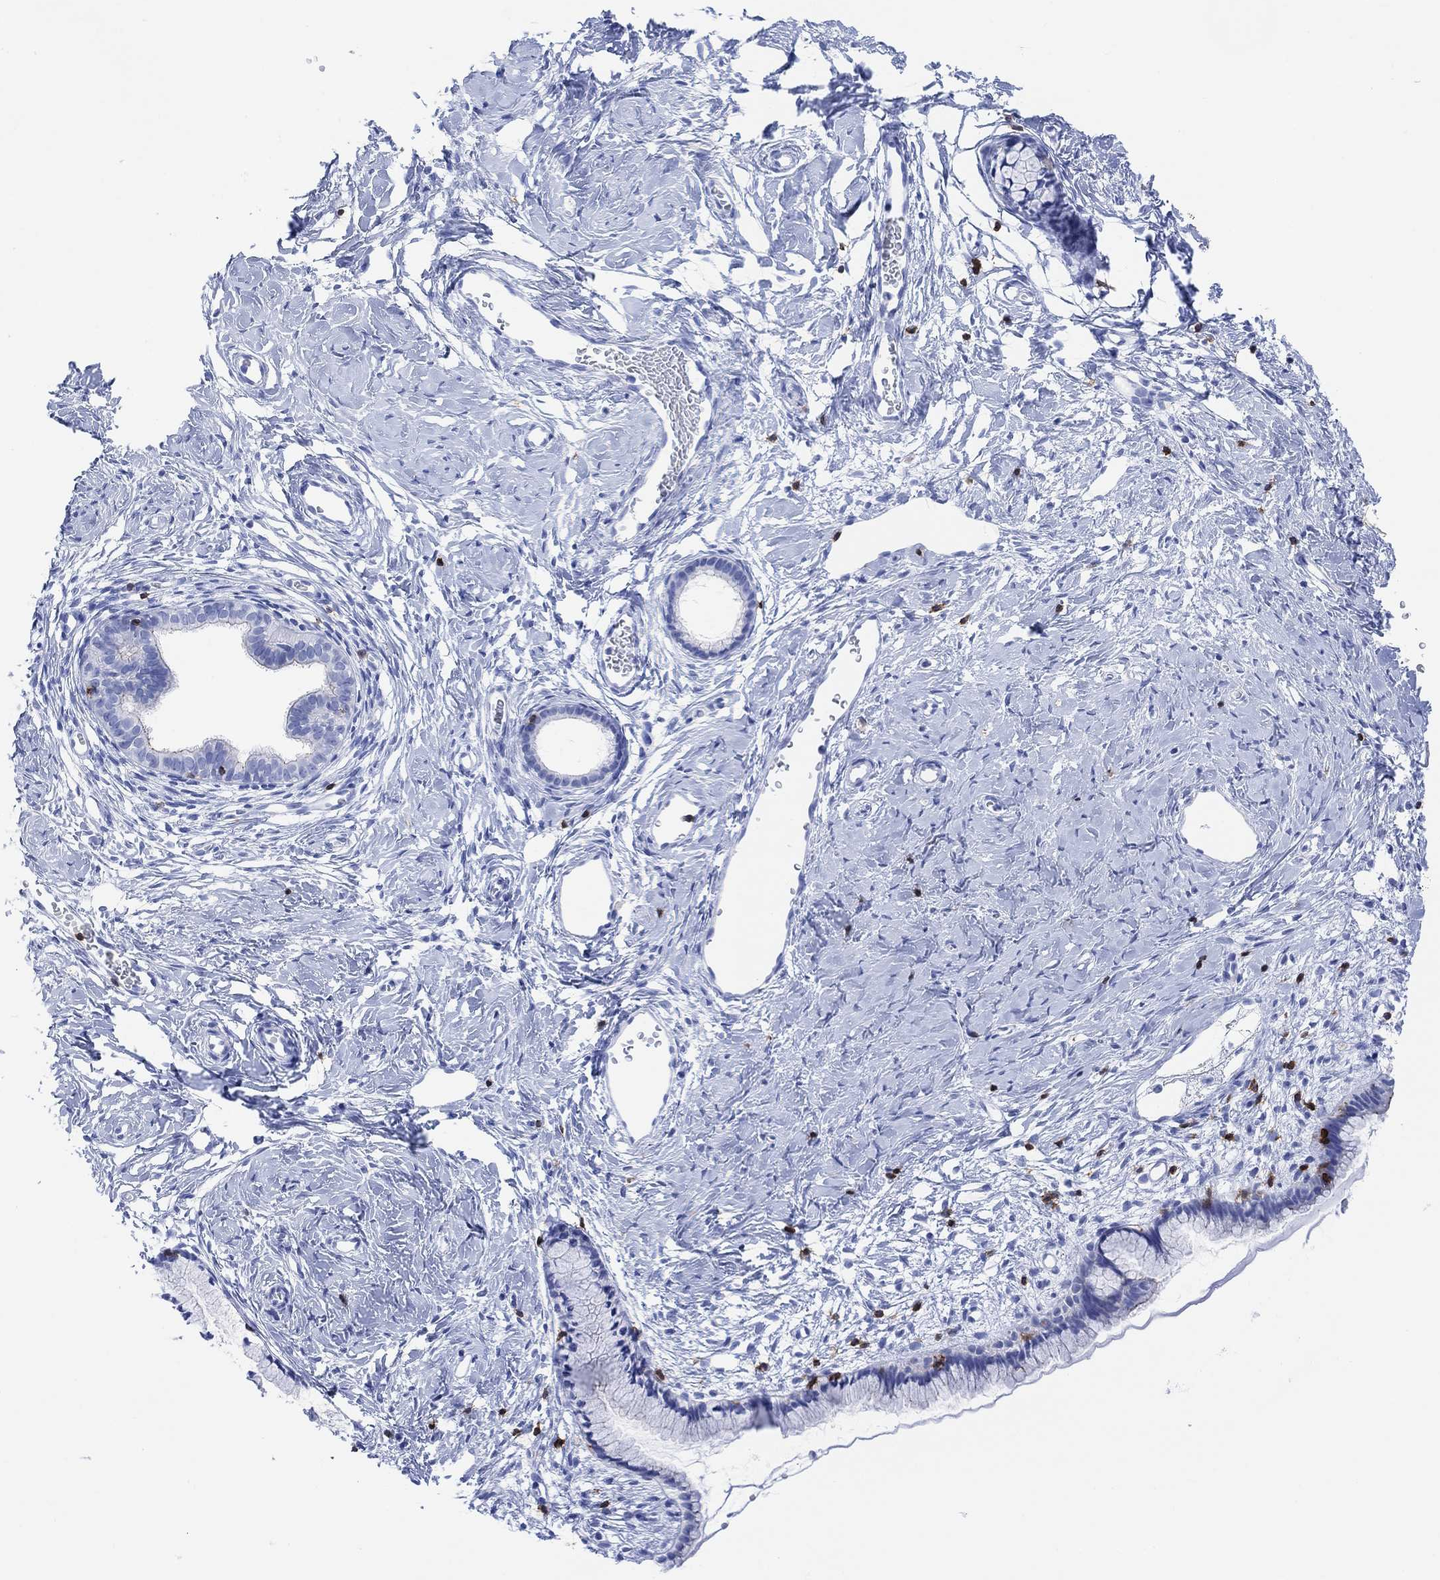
{"staining": {"intensity": "negative", "quantity": "none", "location": "none"}, "tissue": "cervix", "cell_type": "Glandular cells", "image_type": "normal", "snomed": [{"axis": "morphology", "description": "Normal tissue, NOS"}, {"axis": "topography", "description": "Cervix"}], "caption": "An immunohistochemistry histopathology image of benign cervix is shown. There is no staining in glandular cells of cervix. (Brightfield microscopy of DAB (3,3'-diaminobenzidine) IHC at high magnification).", "gene": "GPR65", "patient": {"sex": "female", "age": 40}}